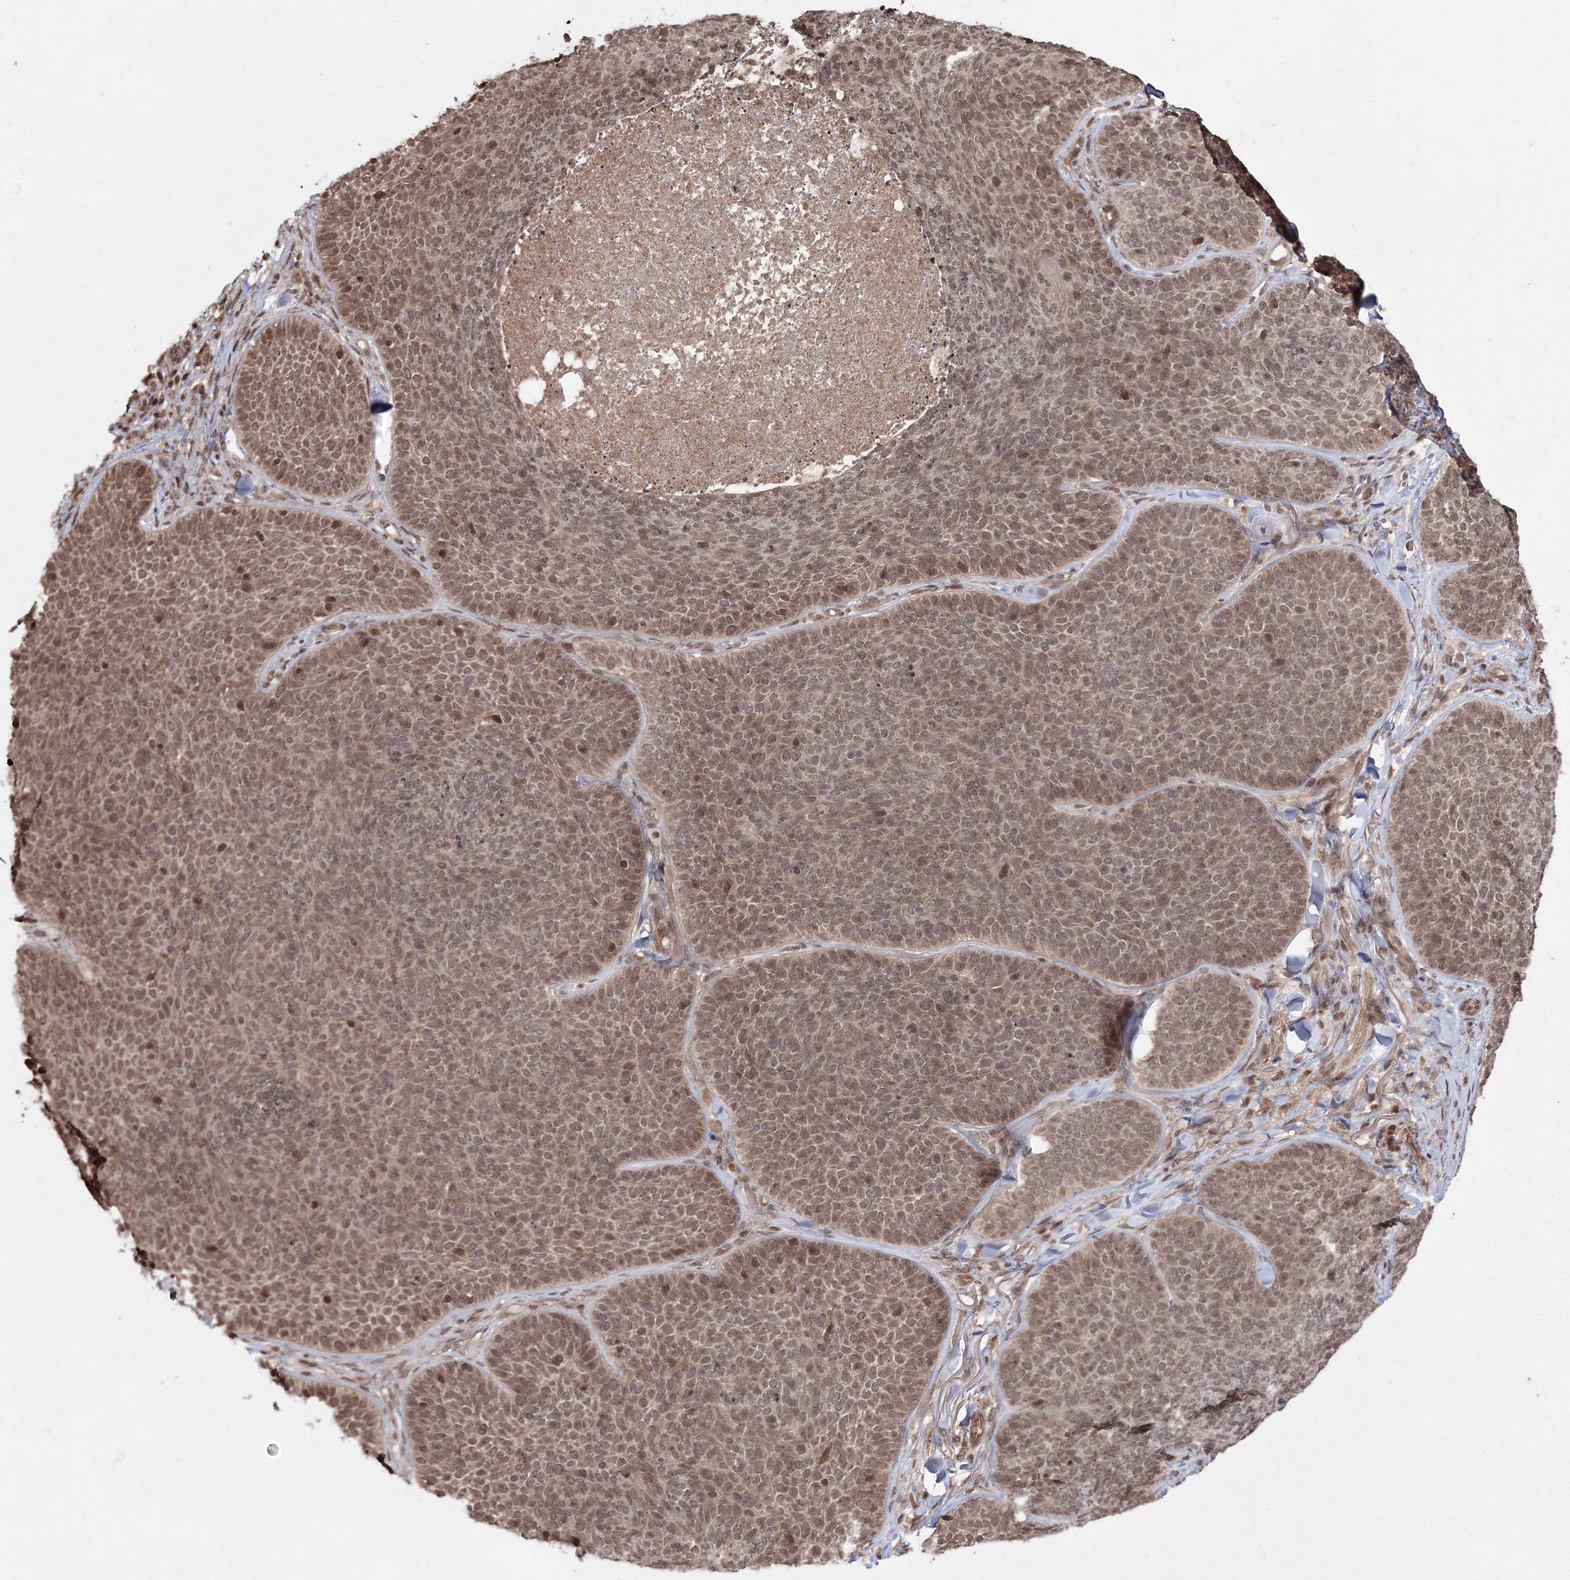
{"staining": {"intensity": "moderate", "quantity": ">75%", "location": "nuclear"}, "tissue": "skin cancer", "cell_type": "Tumor cells", "image_type": "cancer", "snomed": [{"axis": "morphology", "description": "Basal cell carcinoma"}, {"axis": "topography", "description": "Skin"}], "caption": "Basal cell carcinoma (skin) stained for a protein exhibits moderate nuclear positivity in tumor cells.", "gene": "PEX13", "patient": {"sex": "male", "age": 85}}